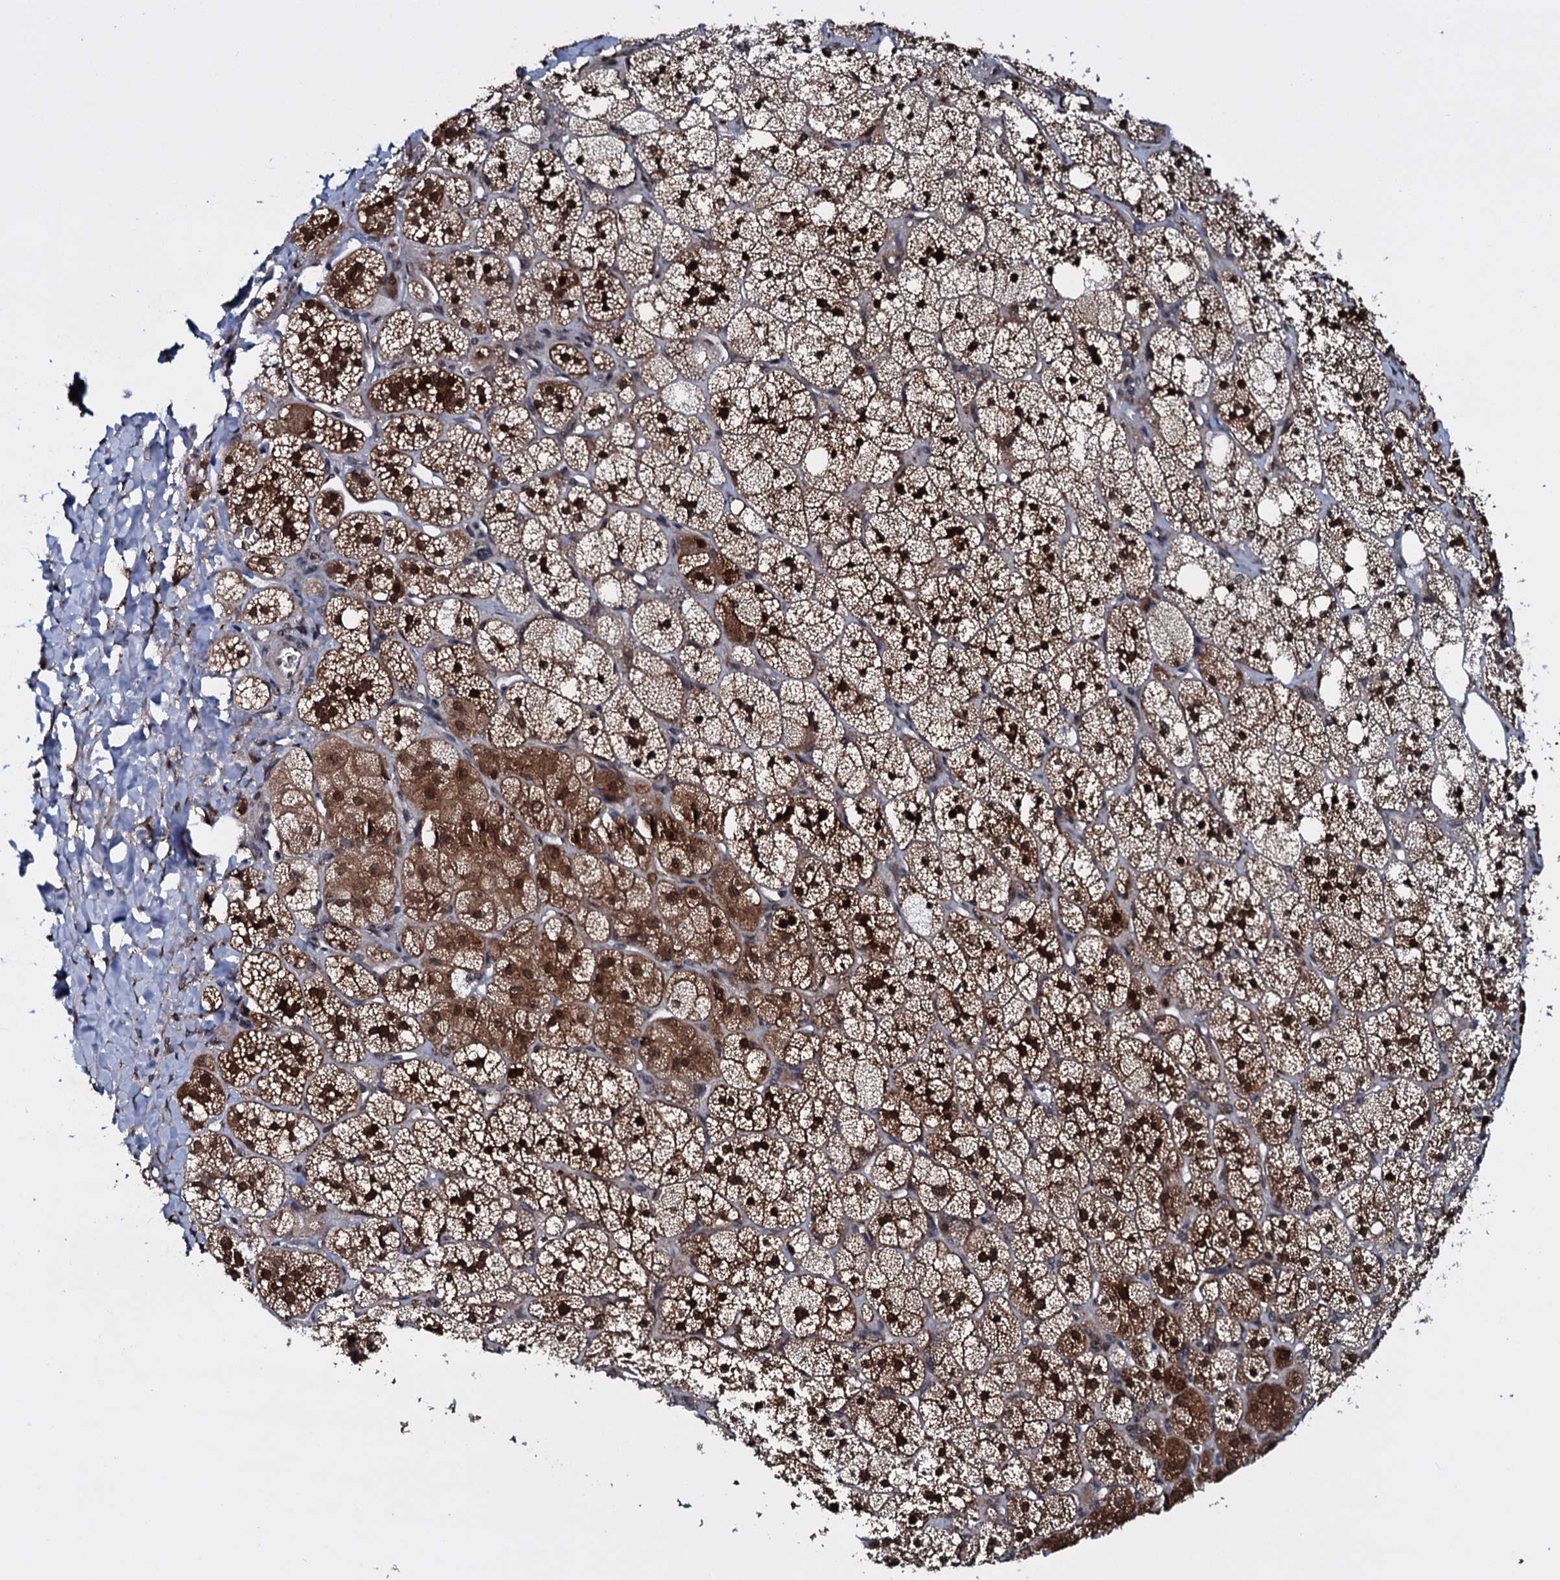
{"staining": {"intensity": "strong", "quantity": ">75%", "location": "cytoplasmic/membranous,nuclear"}, "tissue": "adrenal gland", "cell_type": "Glandular cells", "image_type": "normal", "snomed": [{"axis": "morphology", "description": "Normal tissue, NOS"}, {"axis": "topography", "description": "Adrenal gland"}], "caption": "IHC (DAB) staining of unremarkable adrenal gland exhibits strong cytoplasmic/membranous,nuclear protein staining in about >75% of glandular cells.", "gene": "HDDC3", "patient": {"sex": "male", "age": 61}}